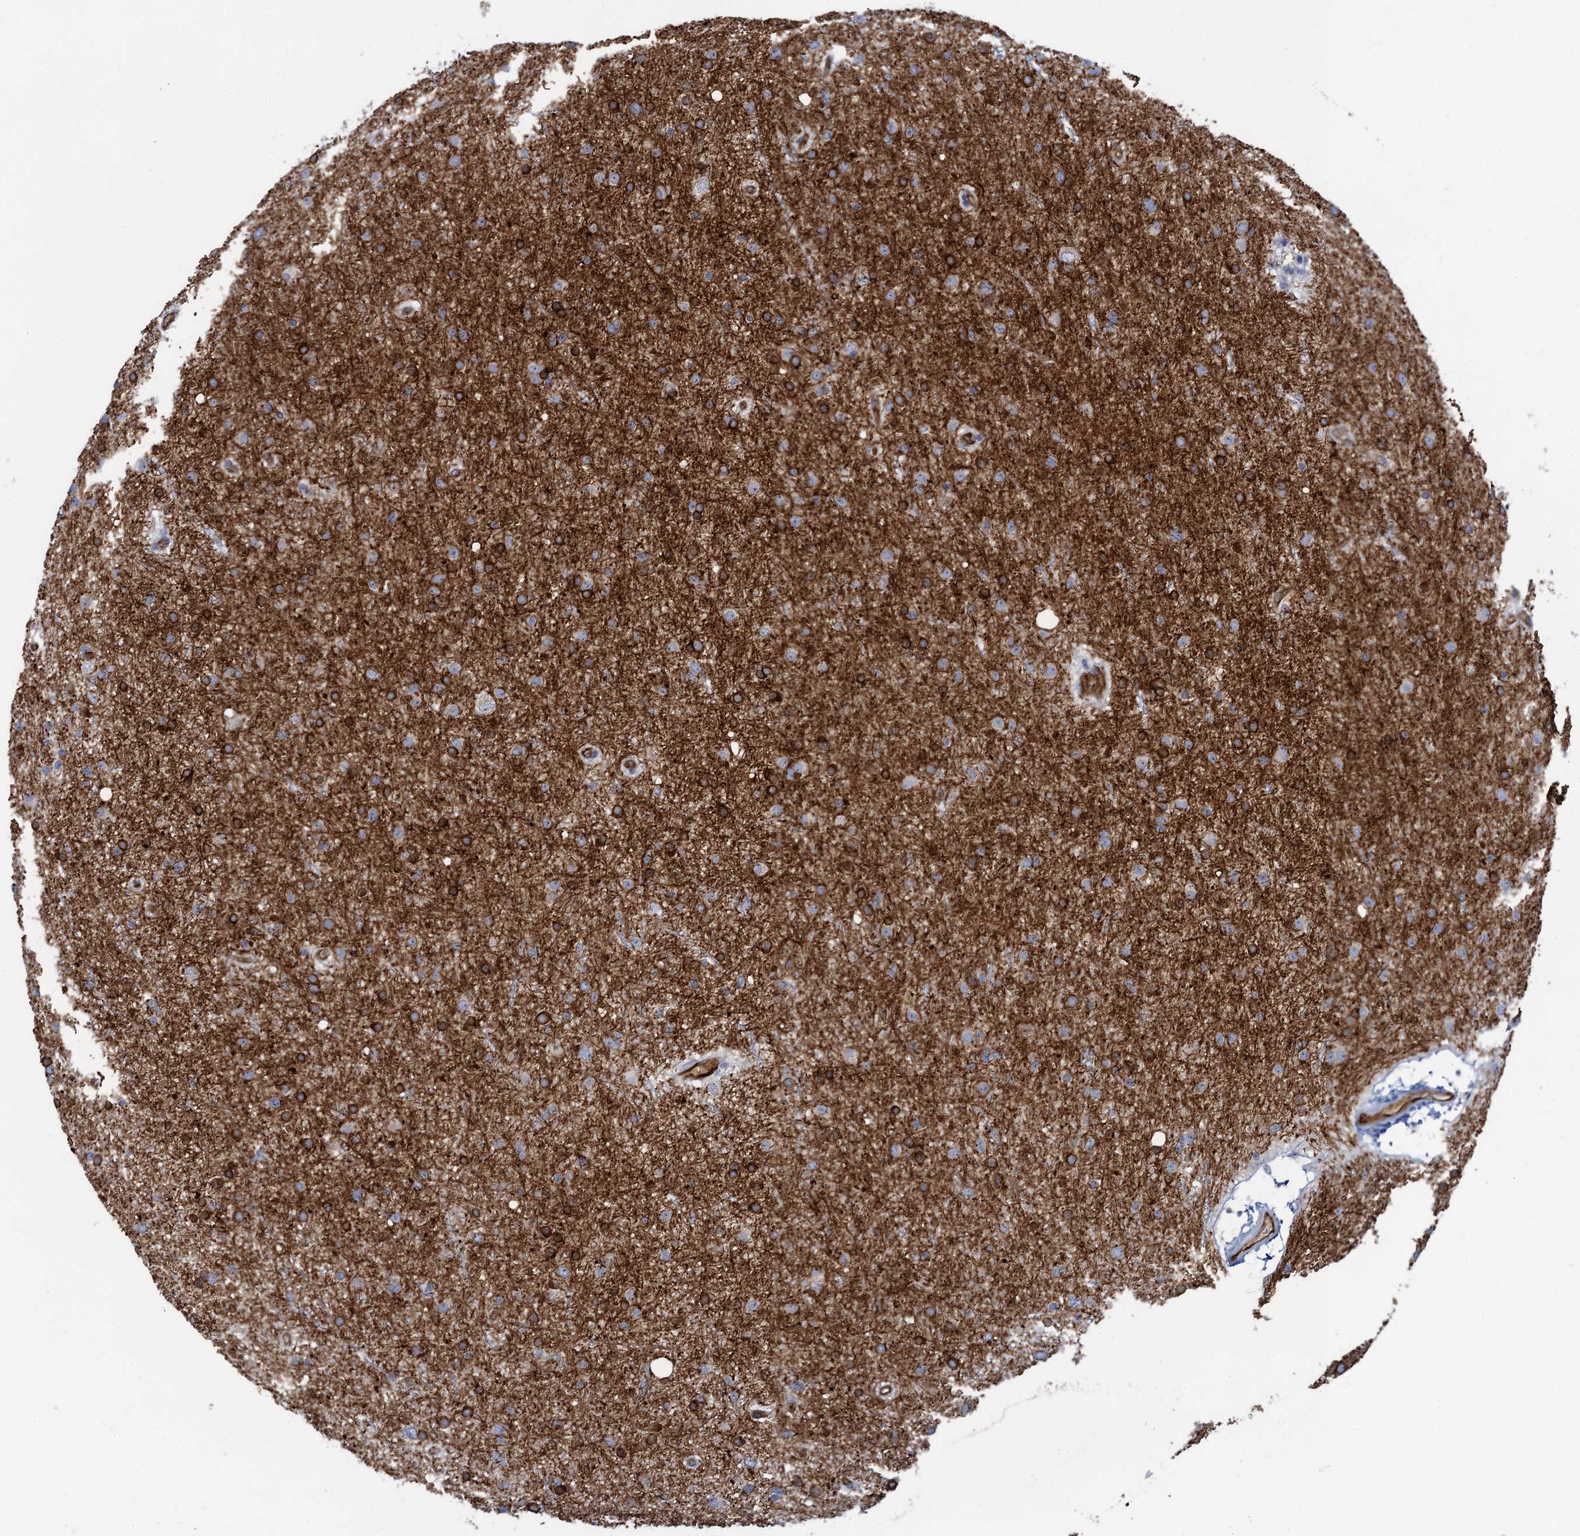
{"staining": {"intensity": "moderate", "quantity": "25%-75%", "location": "cytoplasmic/membranous"}, "tissue": "glioma", "cell_type": "Tumor cells", "image_type": "cancer", "snomed": [{"axis": "morphology", "description": "Glioma, malignant, Low grade"}, {"axis": "topography", "description": "Cerebral cortex"}], "caption": "Protein staining demonstrates moderate cytoplasmic/membranous staining in approximately 25%-75% of tumor cells in glioma.", "gene": "PLLP", "patient": {"sex": "female", "age": 39}}